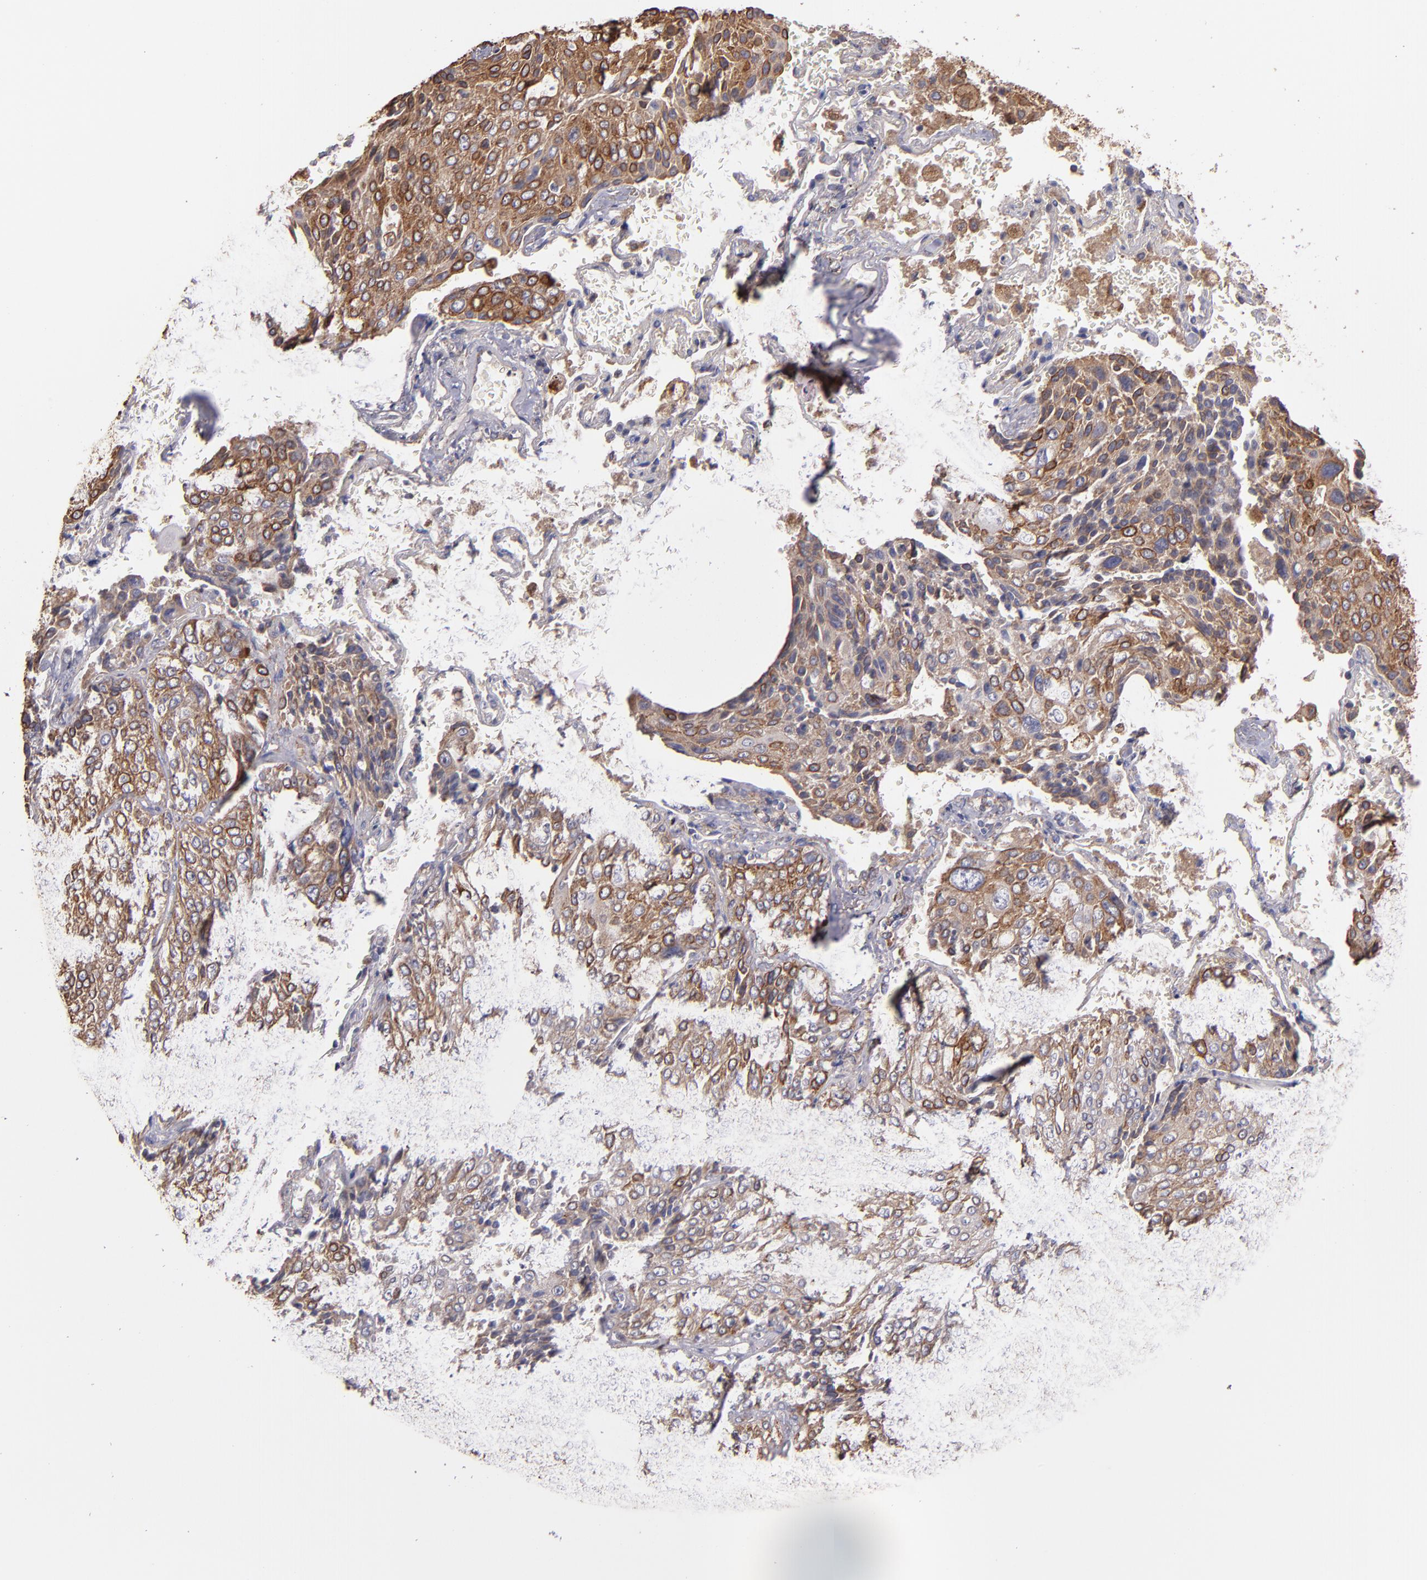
{"staining": {"intensity": "moderate", "quantity": ">75%", "location": "cytoplasmic/membranous"}, "tissue": "lung cancer", "cell_type": "Tumor cells", "image_type": "cancer", "snomed": [{"axis": "morphology", "description": "Squamous cell carcinoma, NOS"}, {"axis": "topography", "description": "Lung"}], "caption": "Brown immunohistochemical staining in human lung cancer shows moderate cytoplasmic/membranous expression in approximately >75% of tumor cells.", "gene": "IFIH1", "patient": {"sex": "male", "age": 54}}